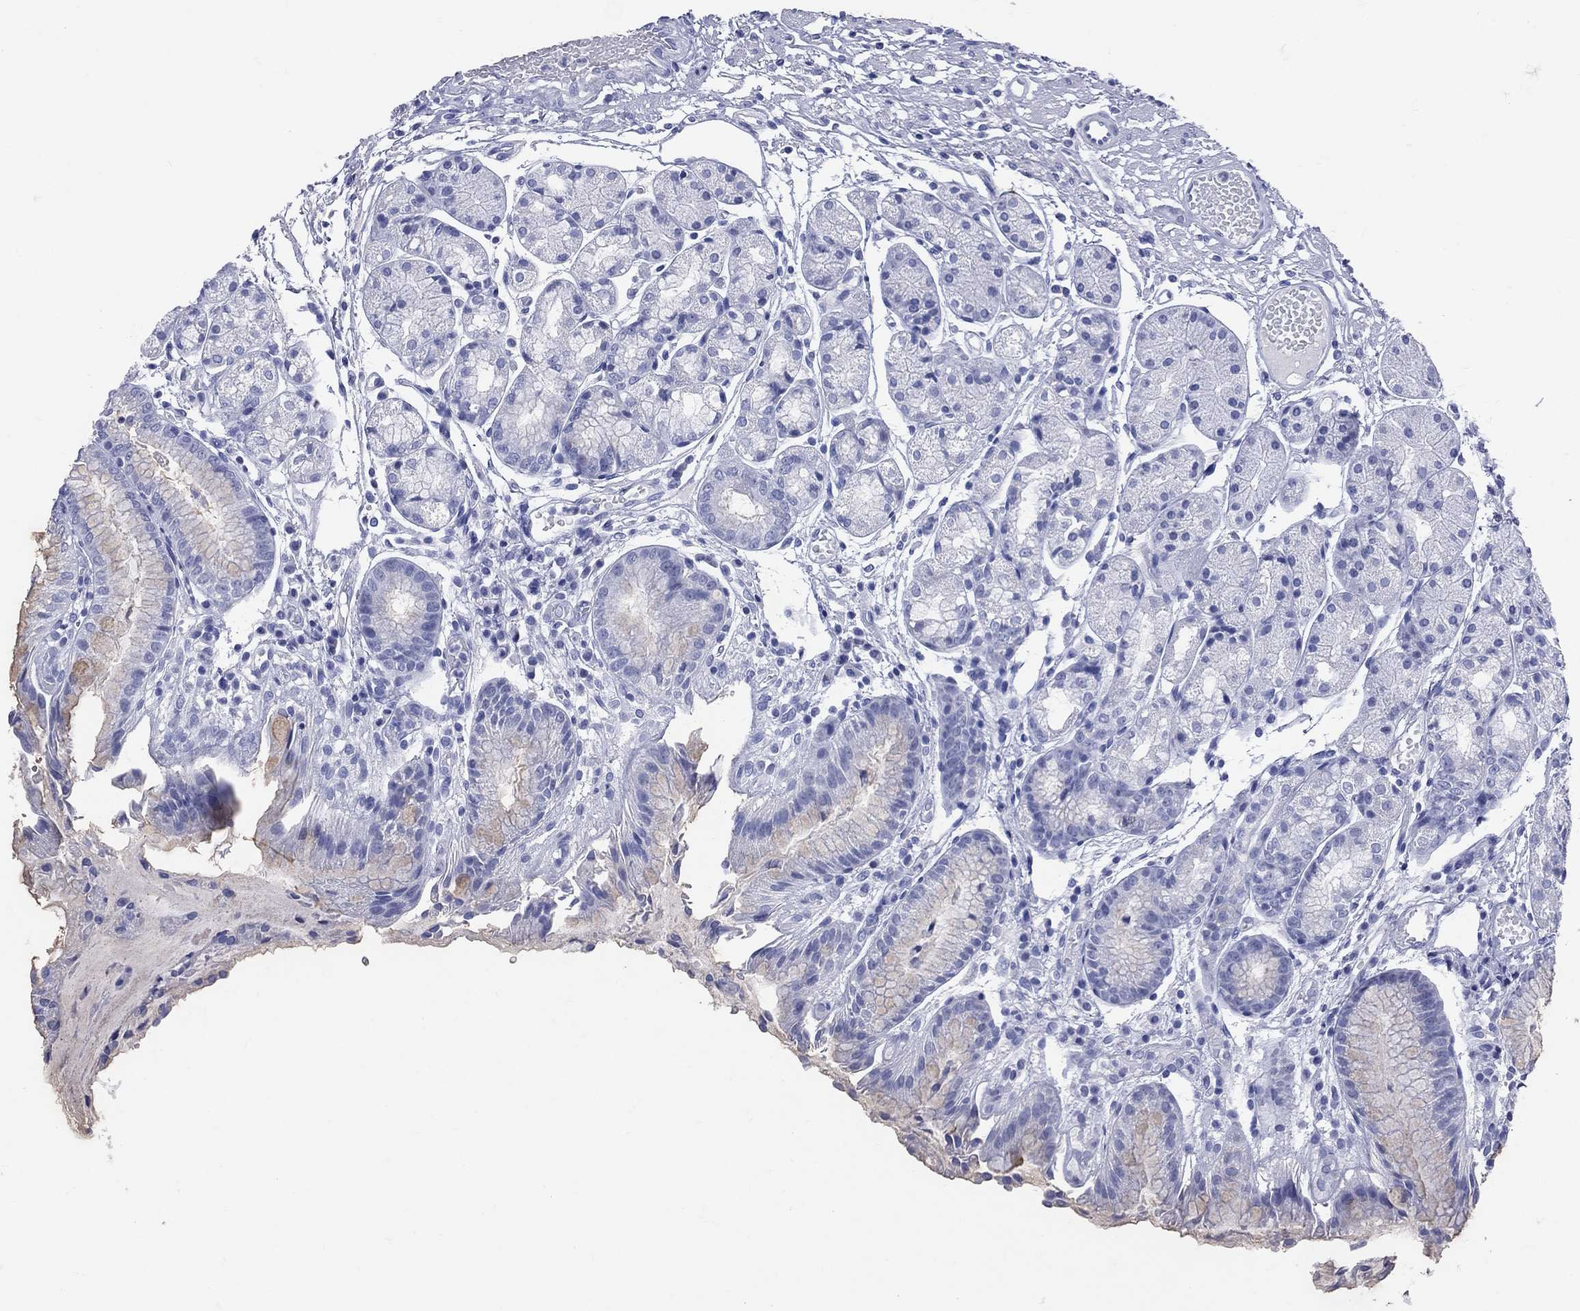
{"staining": {"intensity": "negative", "quantity": "none", "location": "none"}, "tissue": "stomach", "cell_type": "Glandular cells", "image_type": "normal", "snomed": [{"axis": "morphology", "description": "Normal tissue, NOS"}, {"axis": "topography", "description": "Stomach, upper"}], "caption": "DAB (3,3'-diaminobenzidine) immunohistochemical staining of normal human stomach exhibits no significant expression in glandular cells. The staining is performed using DAB (3,3'-diaminobenzidine) brown chromogen with nuclei counter-stained in using hematoxylin.", "gene": "CYLC1", "patient": {"sex": "male", "age": 72}}